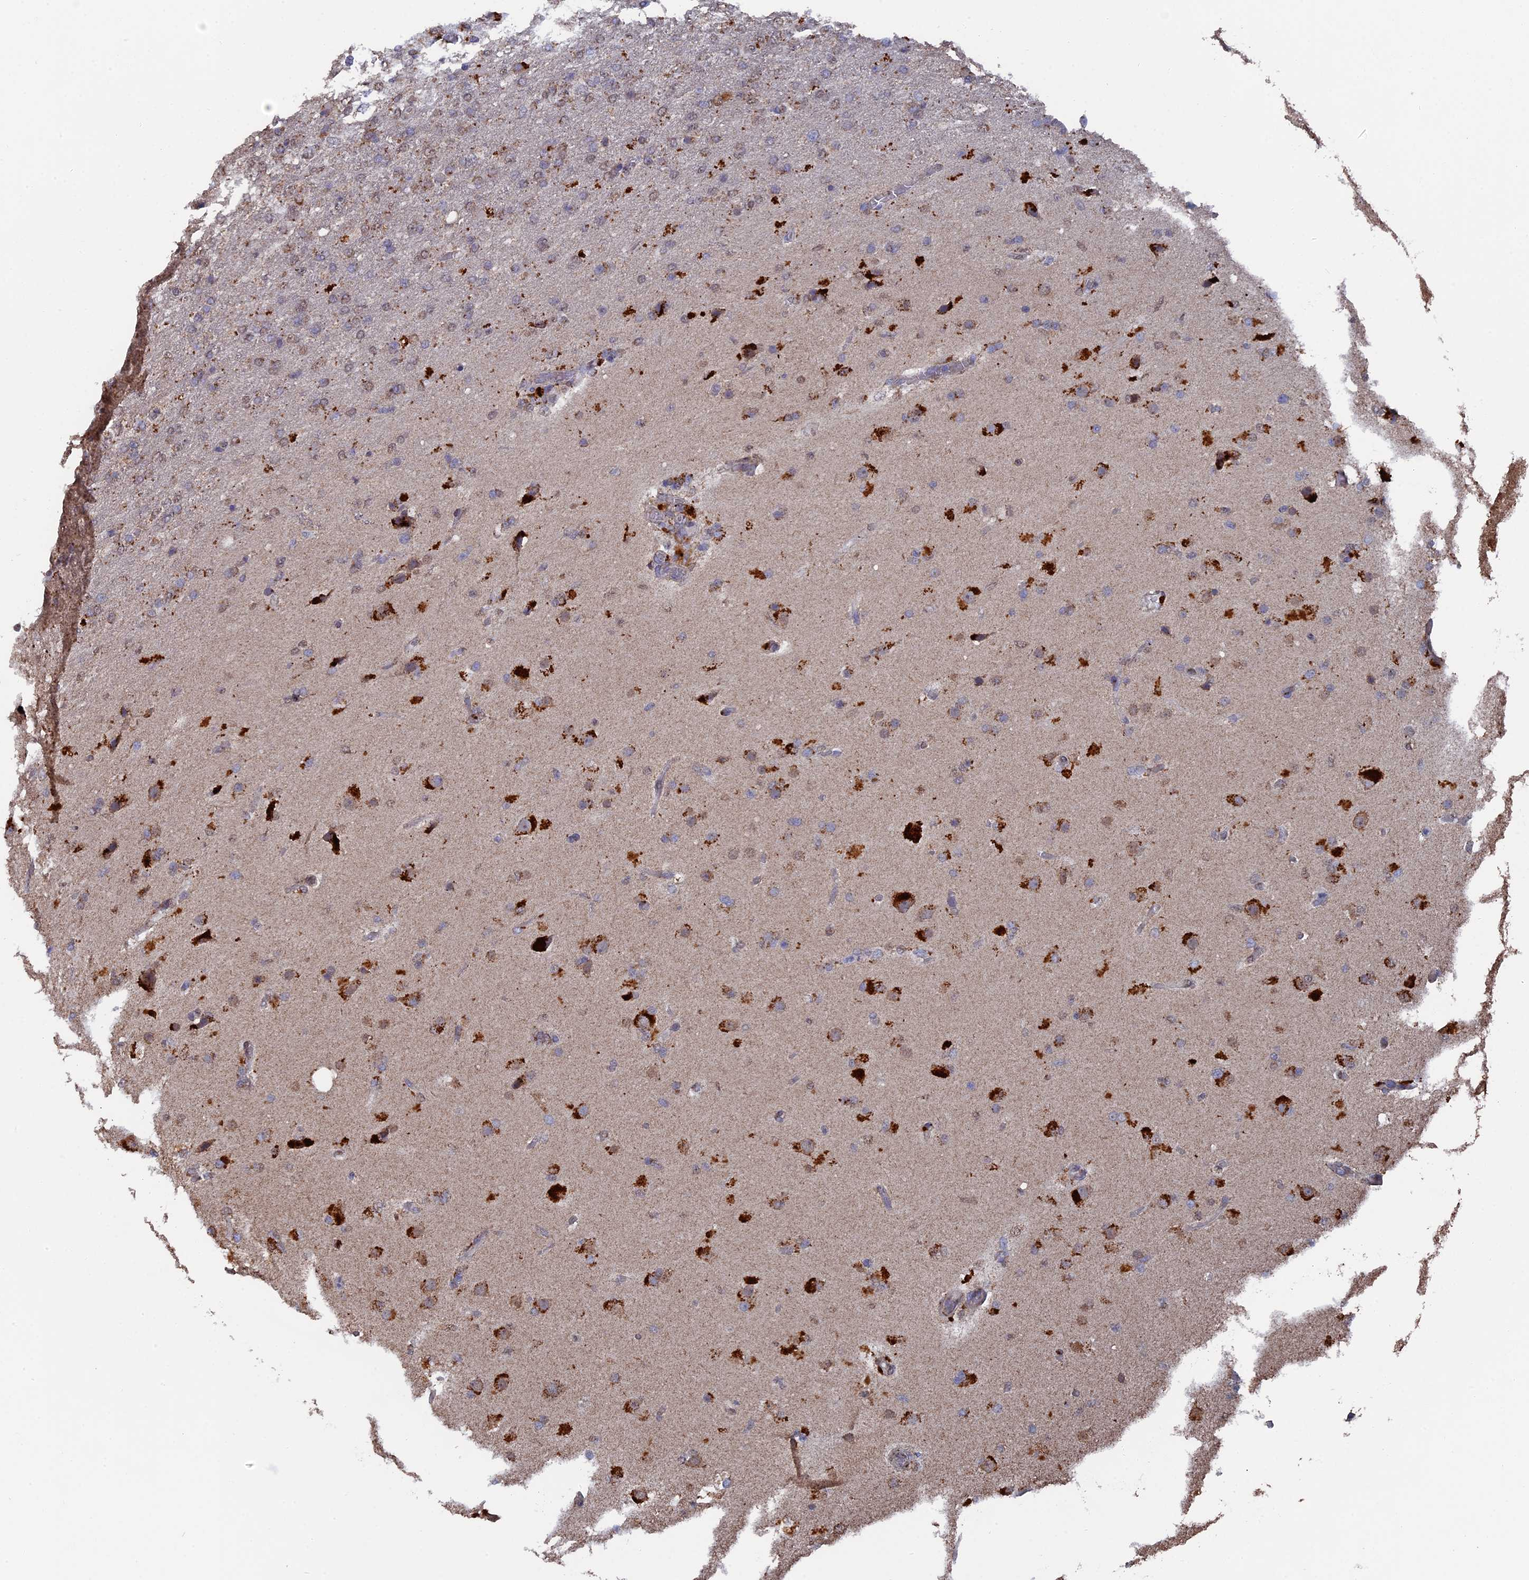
{"staining": {"intensity": "moderate", "quantity": ">75%", "location": "cytoplasmic/membranous"}, "tissue": "glioma", "cell_type": "Tumor cells", "image_type": "cancer", "snomed": [{"axis": "morphology", "description": "Glioma, malignant, High grade"}, {"axis": "topography", "description": "Brain"}], "caption": "High-grade glioma (malignant) stained with a brown dye exhibits moderate cytoplasmic/membranous positive staining in approximately >75% of tumor cells.", "gene": "SMG9", "patient": {"sex": "female", "age": 74}}